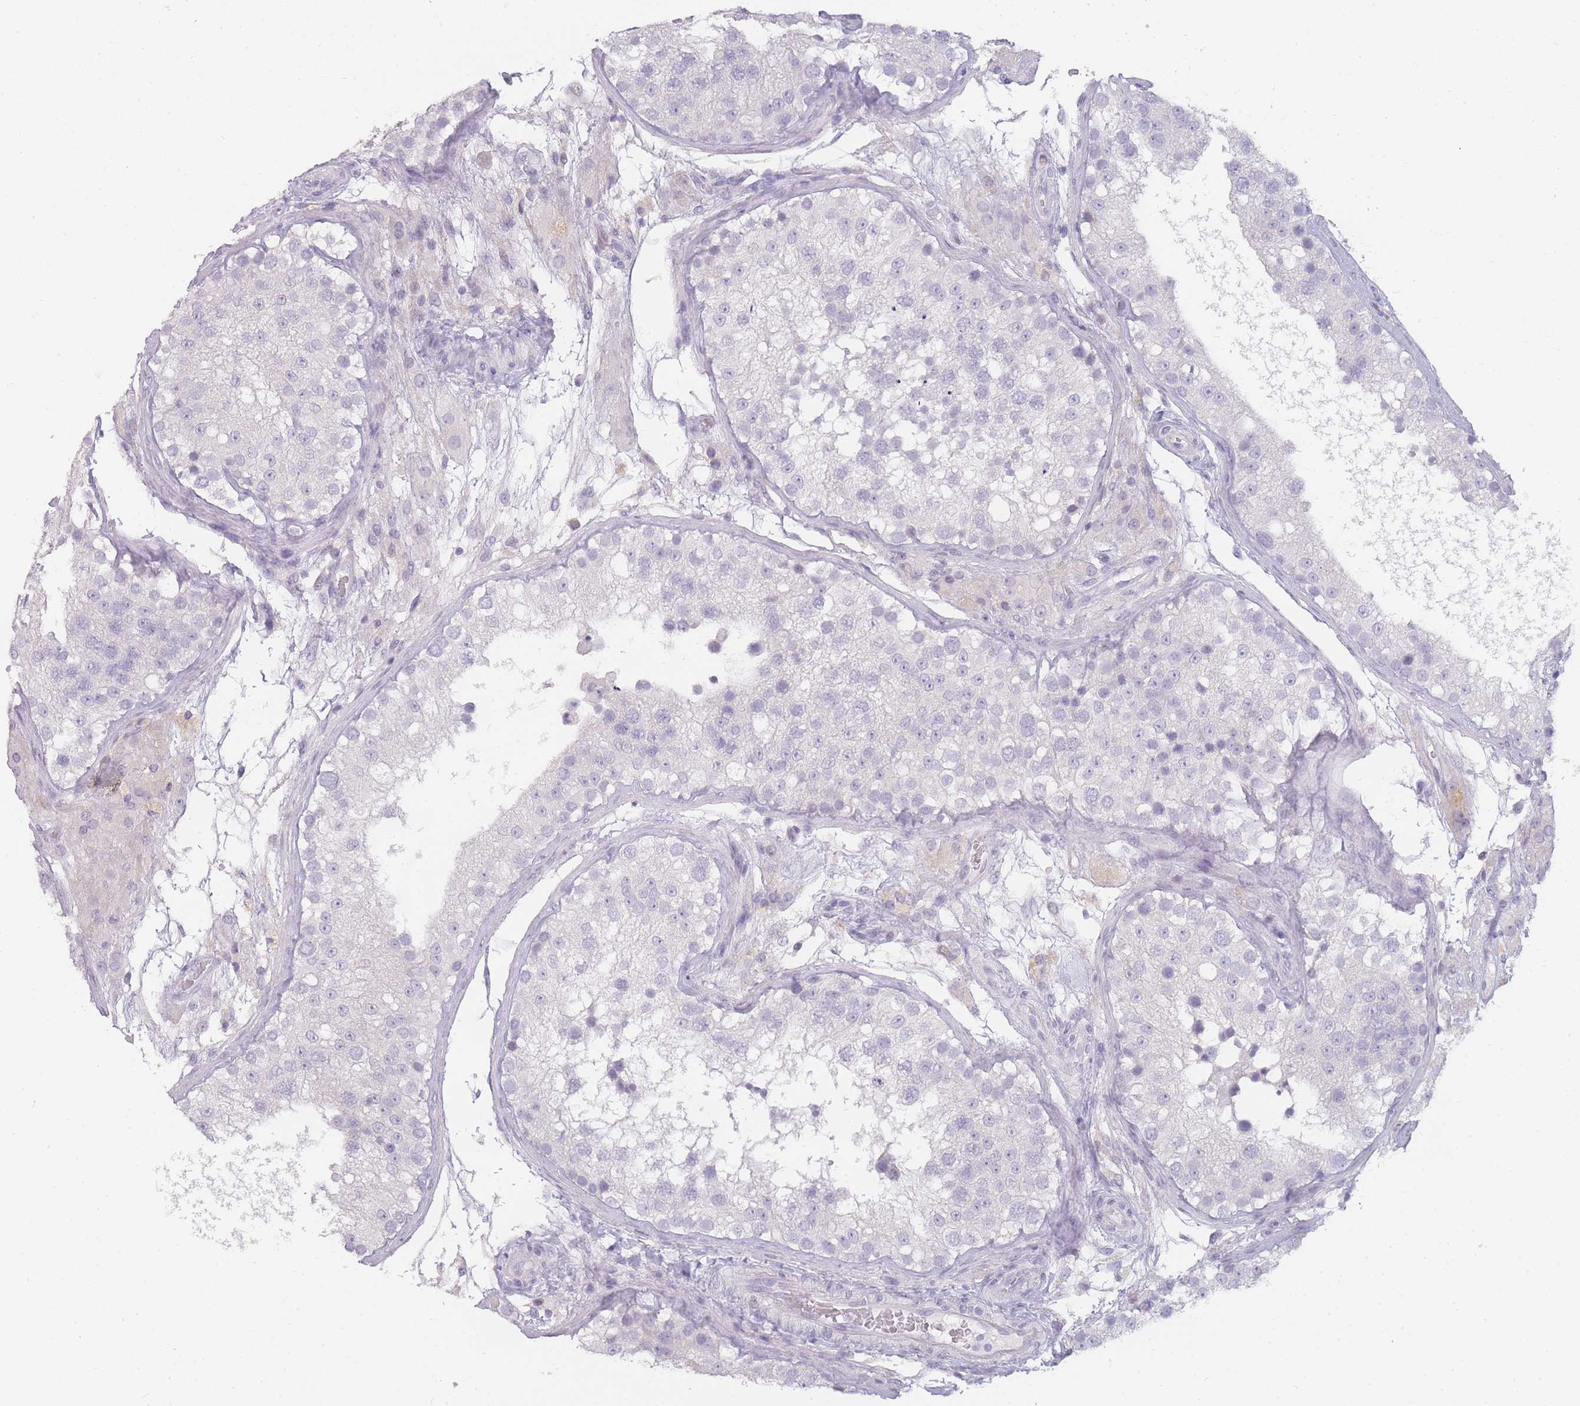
{"staining": {"intensity": "negative", "quantity": "none", "location": "none"}, "tissue": "testis", "cell_type": "Cells in seminiferous ducts", "image_type": "normal", "snomed": [{"axis": "morphology", "description": "Normal tissue, NOS"}, {"axis": "topography", "description": "Testis"}], "caption": "Immunohistochemical staining of unremarkable human testis reveals no significant expression in cells in seminiferous ducts.", "gene": "INS", "patient": {"sex": "male", "age": 26}}